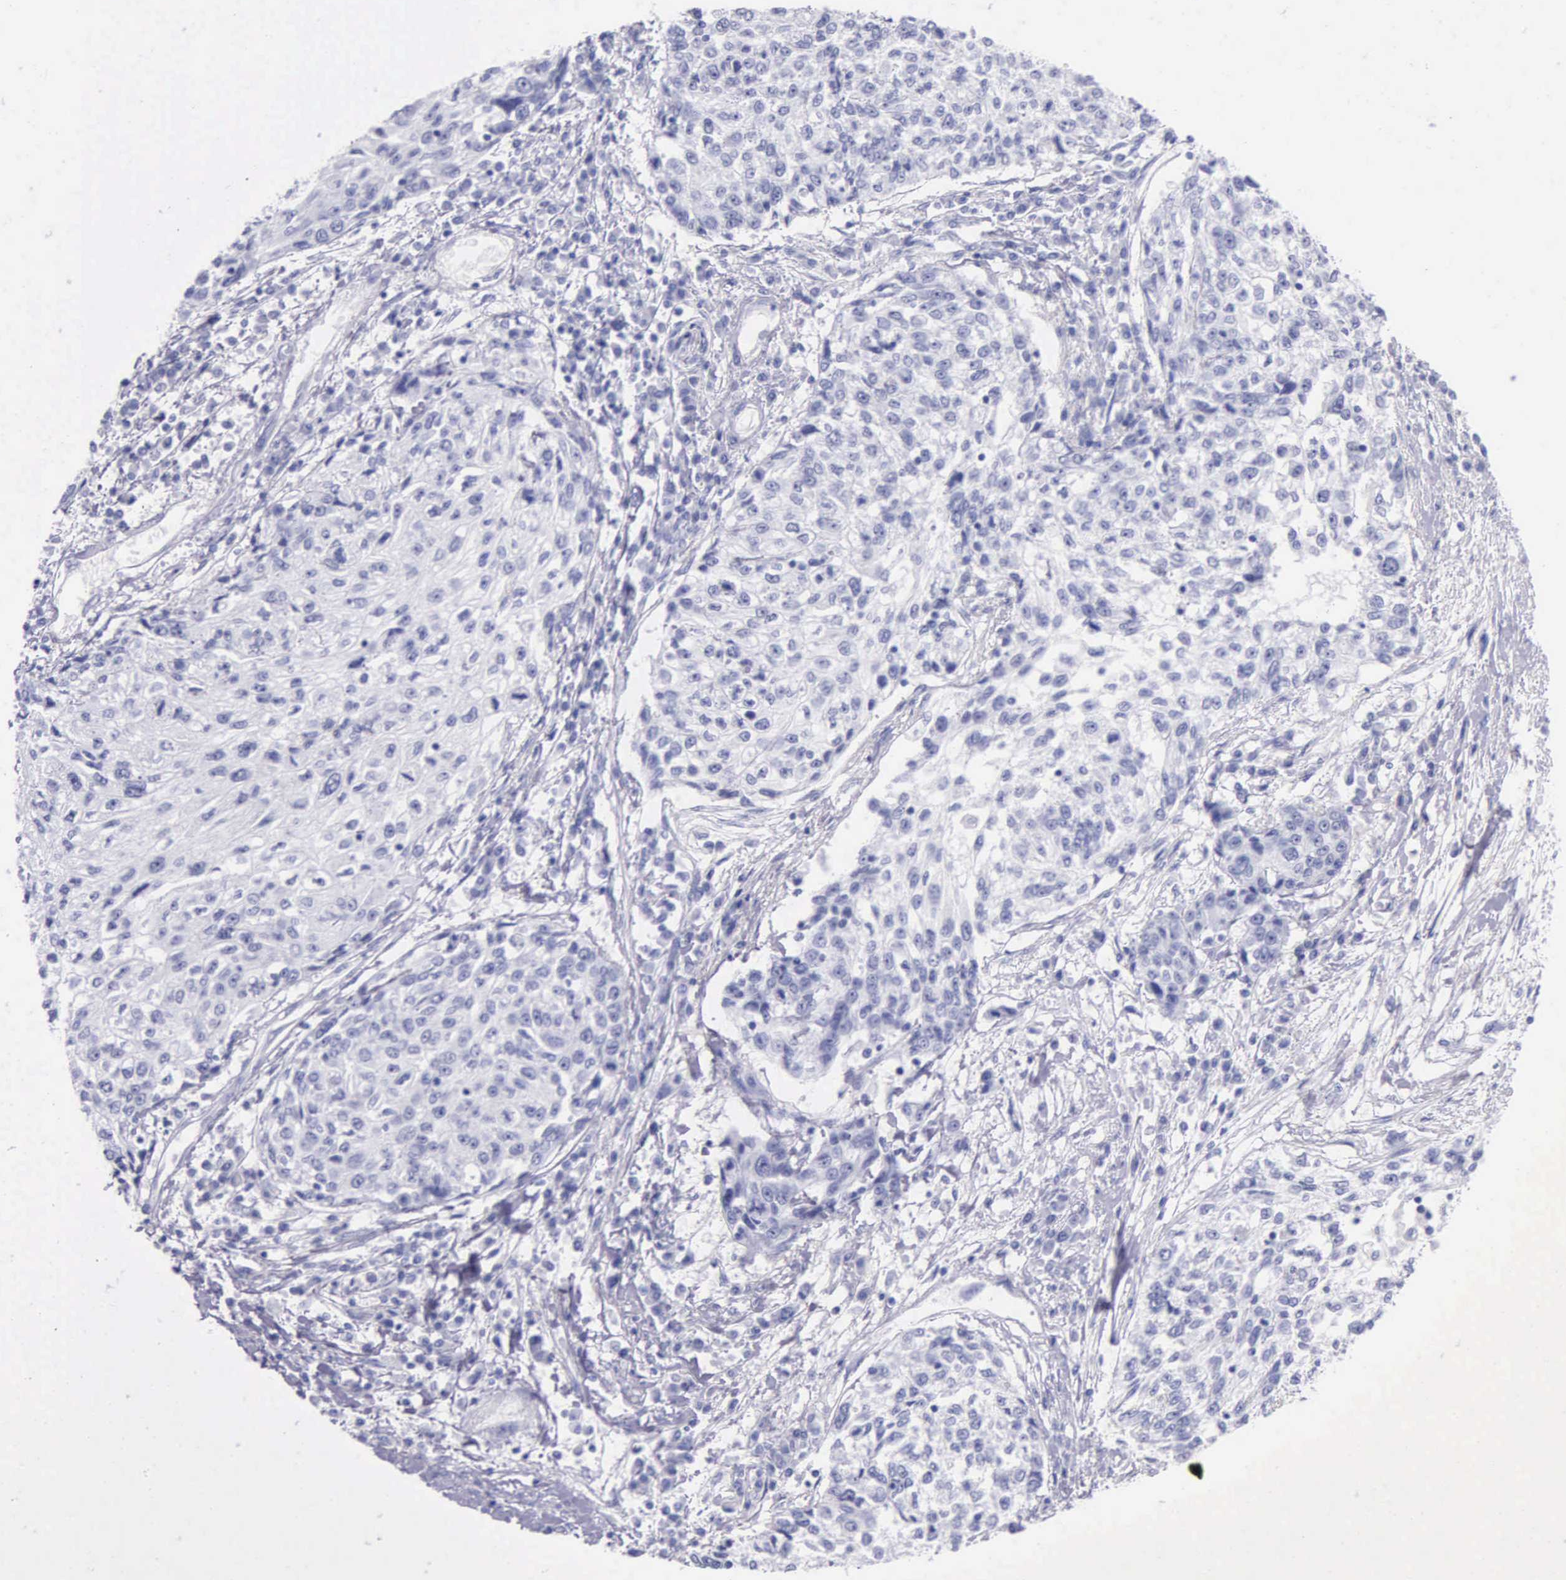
{"staining": {"intensity": "negative", "quantity": "none", "location": "none"}, "tissue": "cervical cancer", "cell_type": "Tumor cells", "image_type": "cancer", "snomed": [{"axis": "morphology", "description": "Squamous cell carcinoma, NOS"}, {"axis": "topography", "description": "Cervix"}], "caption": "IHC of human squamous cell carcinoma (cervical) shows no staining in tumor cells. Nuclei are stained in blue.", "gene": "KLK3", "patient": {"sex": "female", "age": 57}}